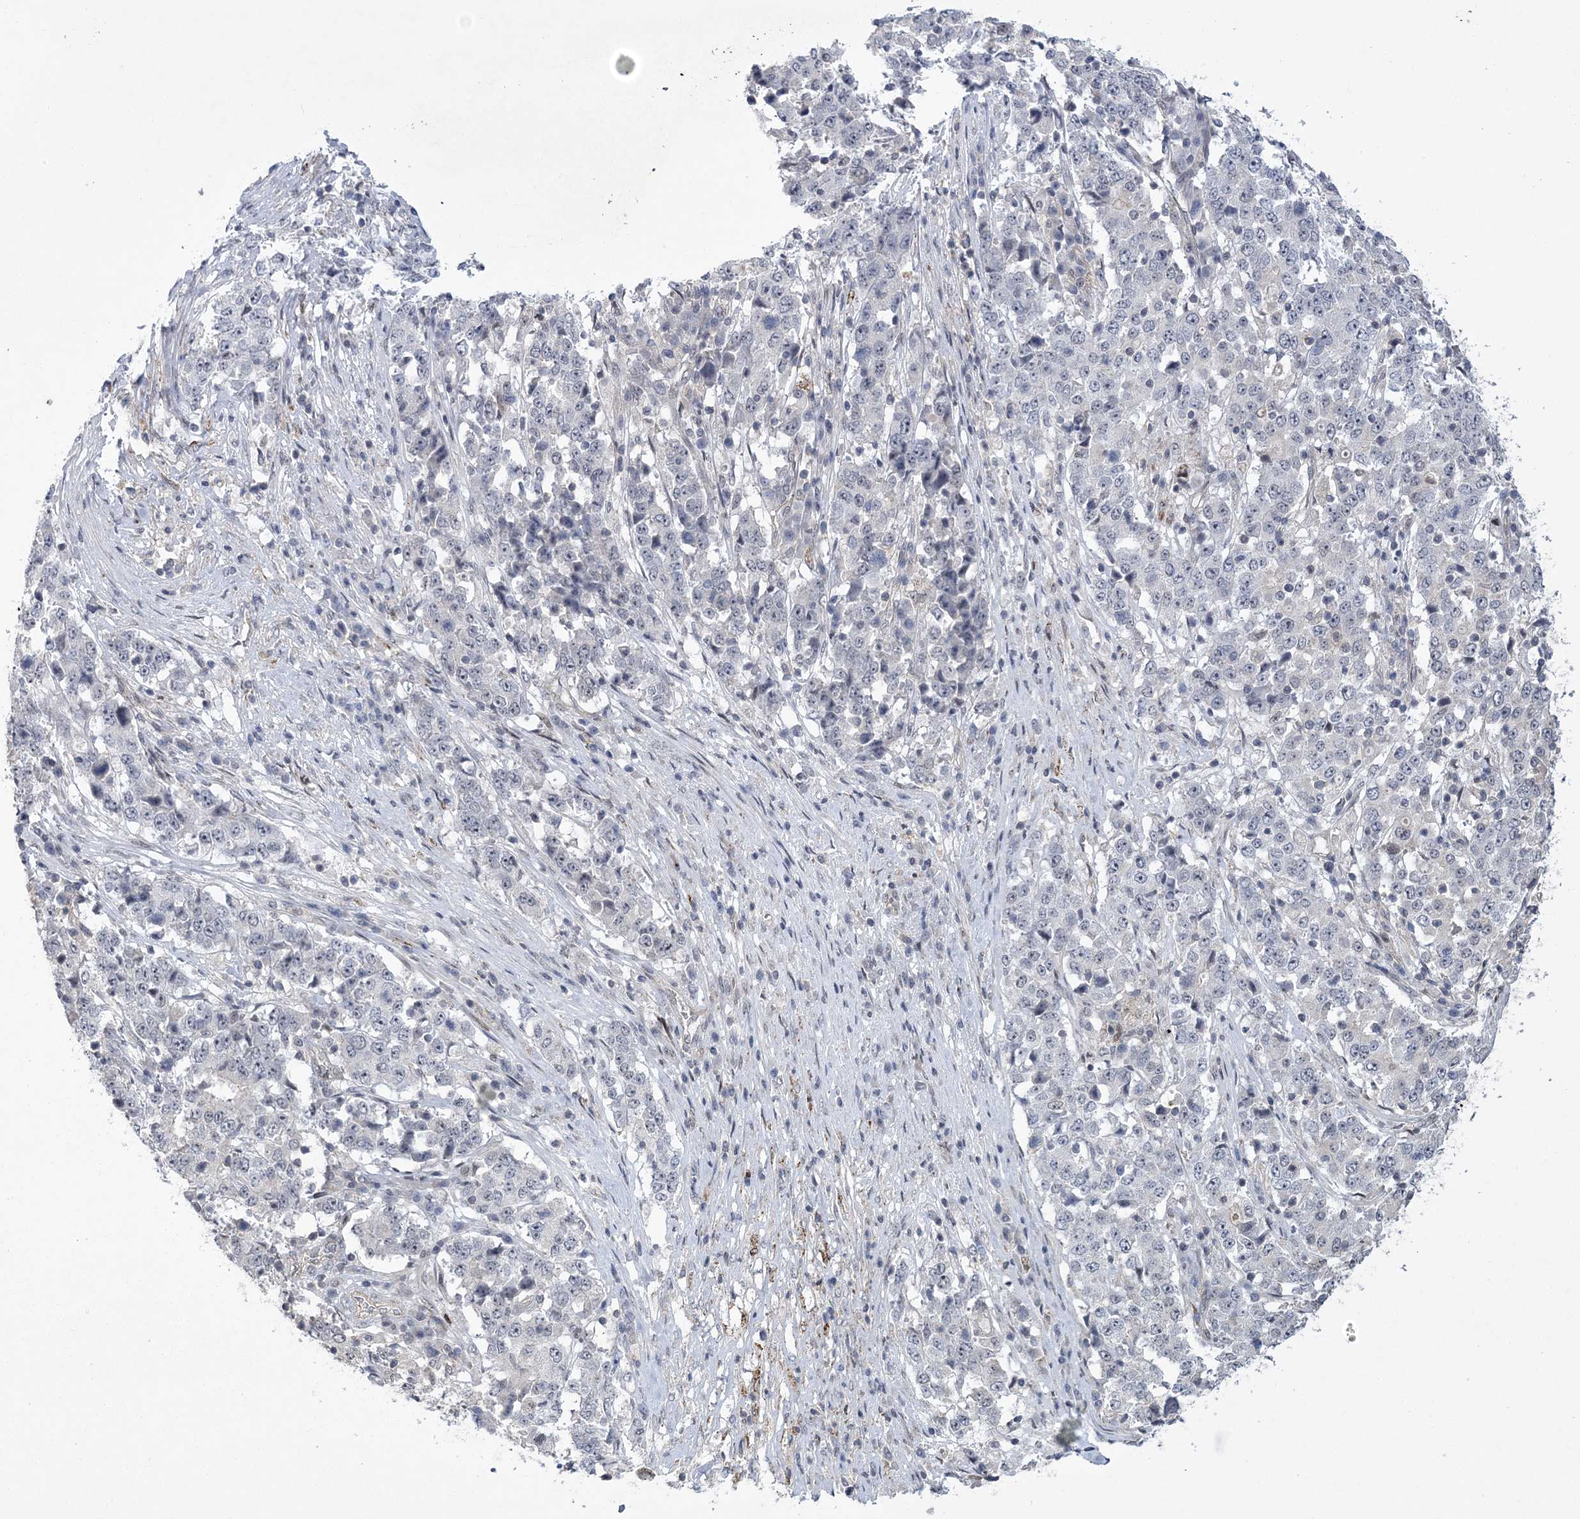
{"staining": {"intensity": "negative", "quantity": "none", "location": "none"}, "tissue": "stomach cancer", "cell_type": "Tumor cells", "image_type": "cancer", "snomed": [{"axis": "morphology", "description": "Adenocarcinoma, NOS"}, {"axis": "topography", "description": "Stomach"}], "caption": "Protein analysis of adenocarcinoma (stomach) exhibits no significant staining in tumor cells.", "gene": "HOMEZ", "patient": {"sex": "male", "age": 59}}